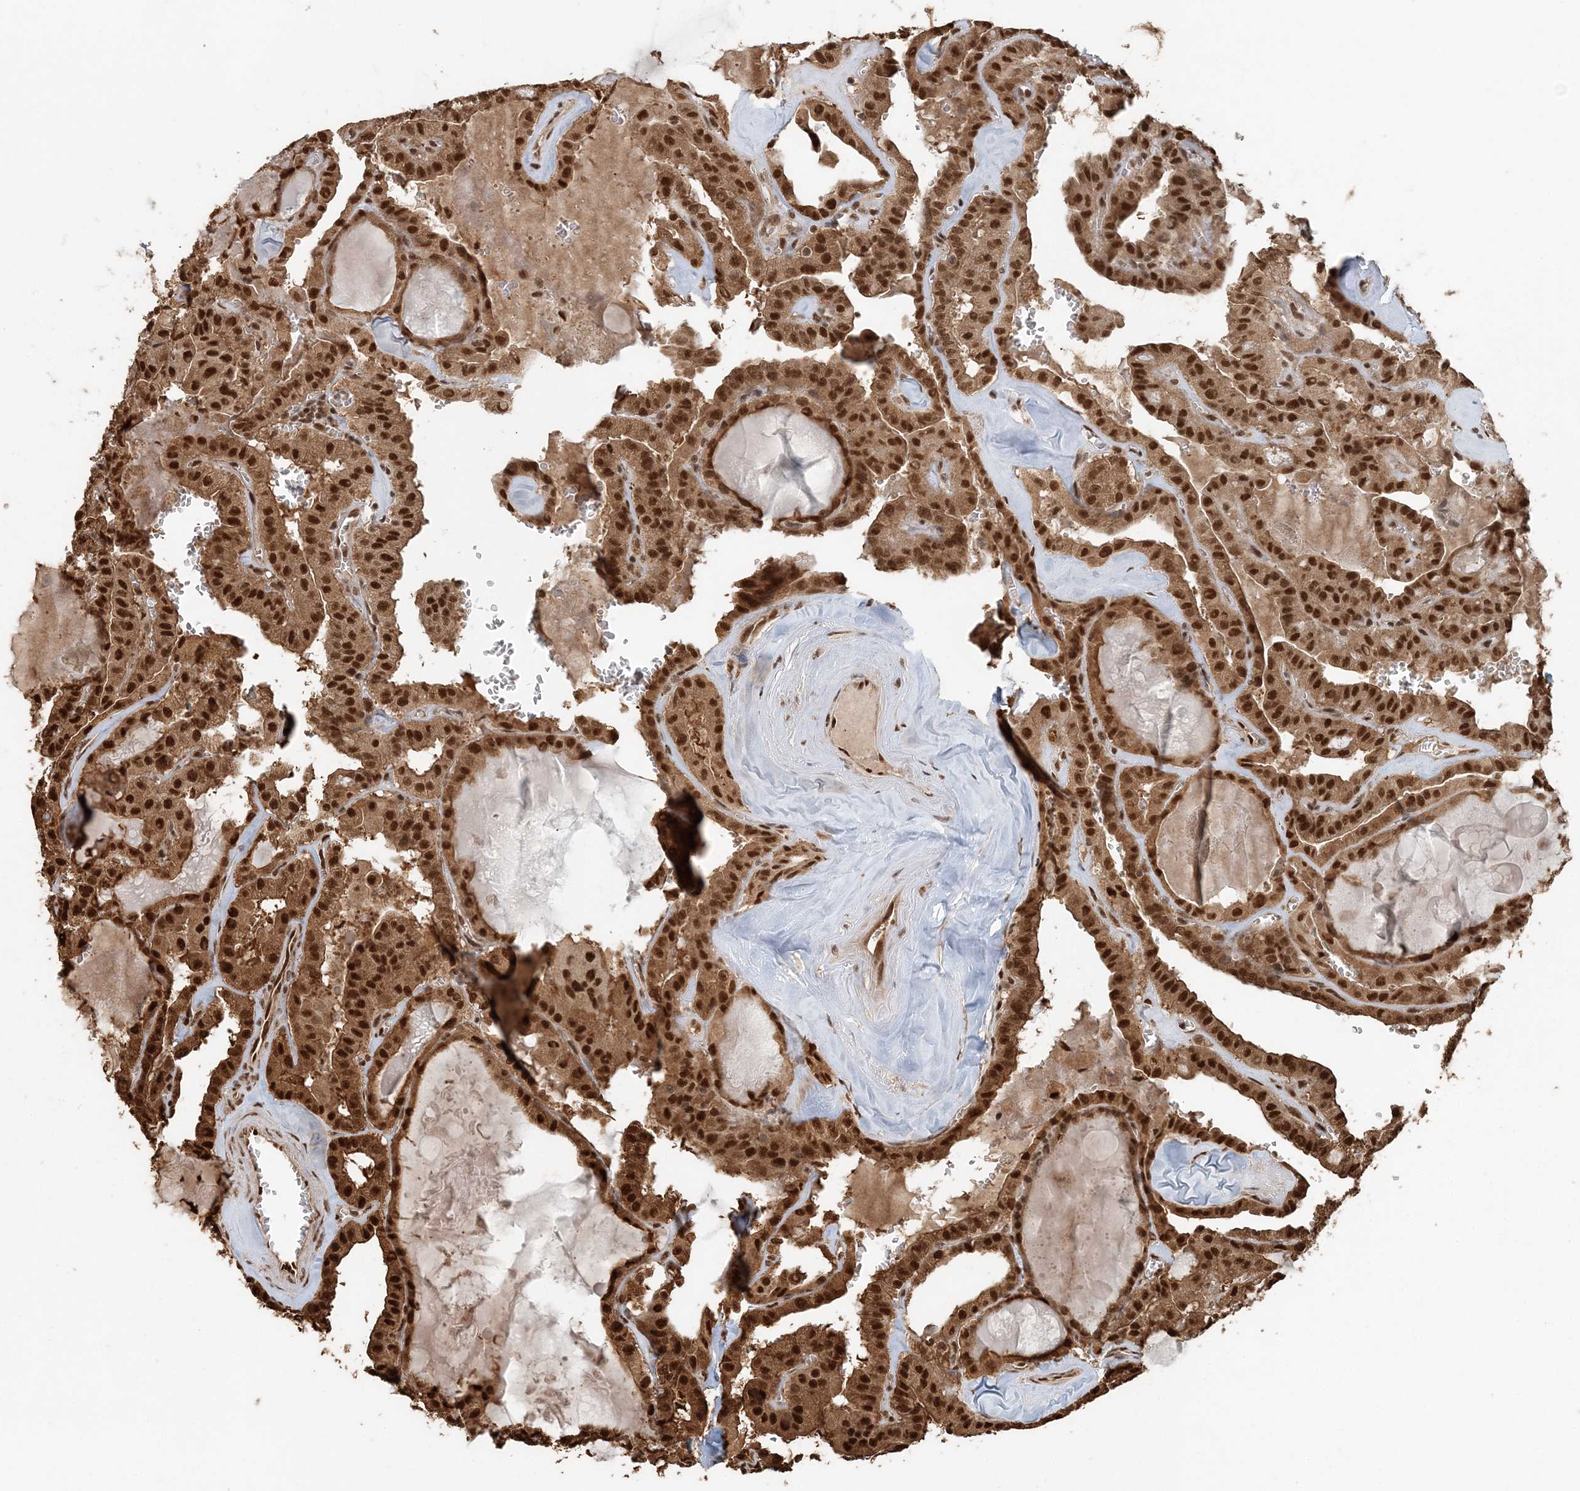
{"staining": {"intensity": "strong", "quantity": ">75%", "location": "cytoplasmic/membranous,nuclear"}, "tissue": "thyroid cancer", "cell_type": "Tumor cells", "image_type": "cancer", "snomed": [{"axis": "morphology", "description": "Papillary adenocarcinoma, NOS"}, {"axis": "topography", "description": "Thyroid gland"}], "caption": "A brown stain labels strong cytoplasmic/membranous and nuclear positivity of a protein in papillary adenocarcinoma (thyroid) tumor cells. (brown staining indicates protein expression, while blue staining denotes nuclei).", "gene": "ARHGAP35", "patient": {"sex": "male", "age": 52}}